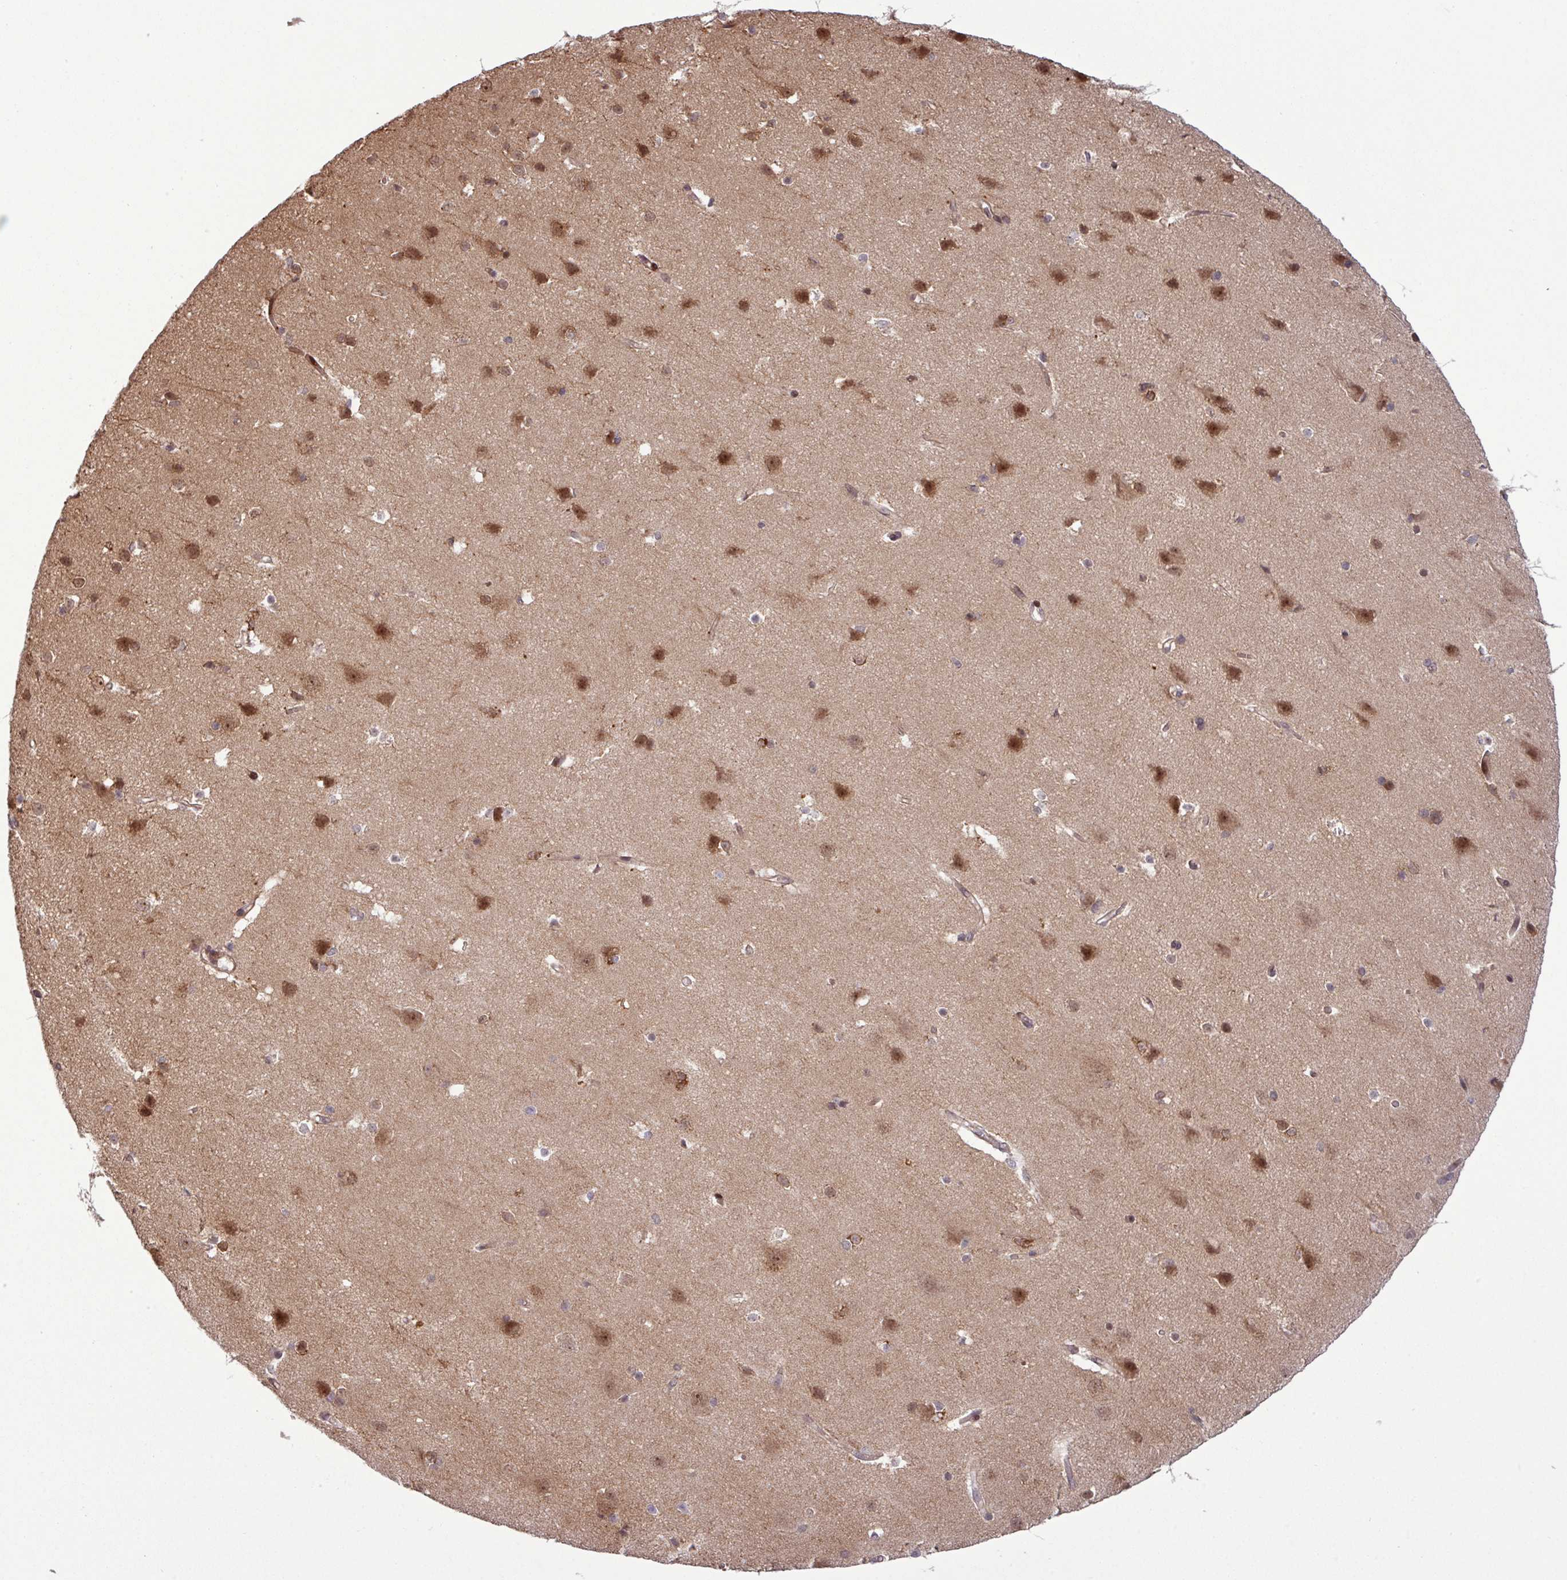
{"staining": {"intensity": "weak", "quantity": "25%-75%", "location": "cytoplasmic/membranous,nuclear"}, "tissue": "cerebral cortex", "cell_type": "Endothelial cells", "image_type": "normal", "snomed": [{"axis": "morphology", "description": "Normal tissue, NOS"}, {"axis": "topography", "description": "Cerebral cortex"}], "caption": "Cerebral cortex stained with immunohistochemistry (IHC) displays weak cytoplasmic/membranous,nuclear staining in approximately 25%-75% of endothelial cells. Ihc stains the protein in brown and the nuclei are stained blue.", "gene": "C7orf50", "patient": {"sex": "male", "age": 37}}